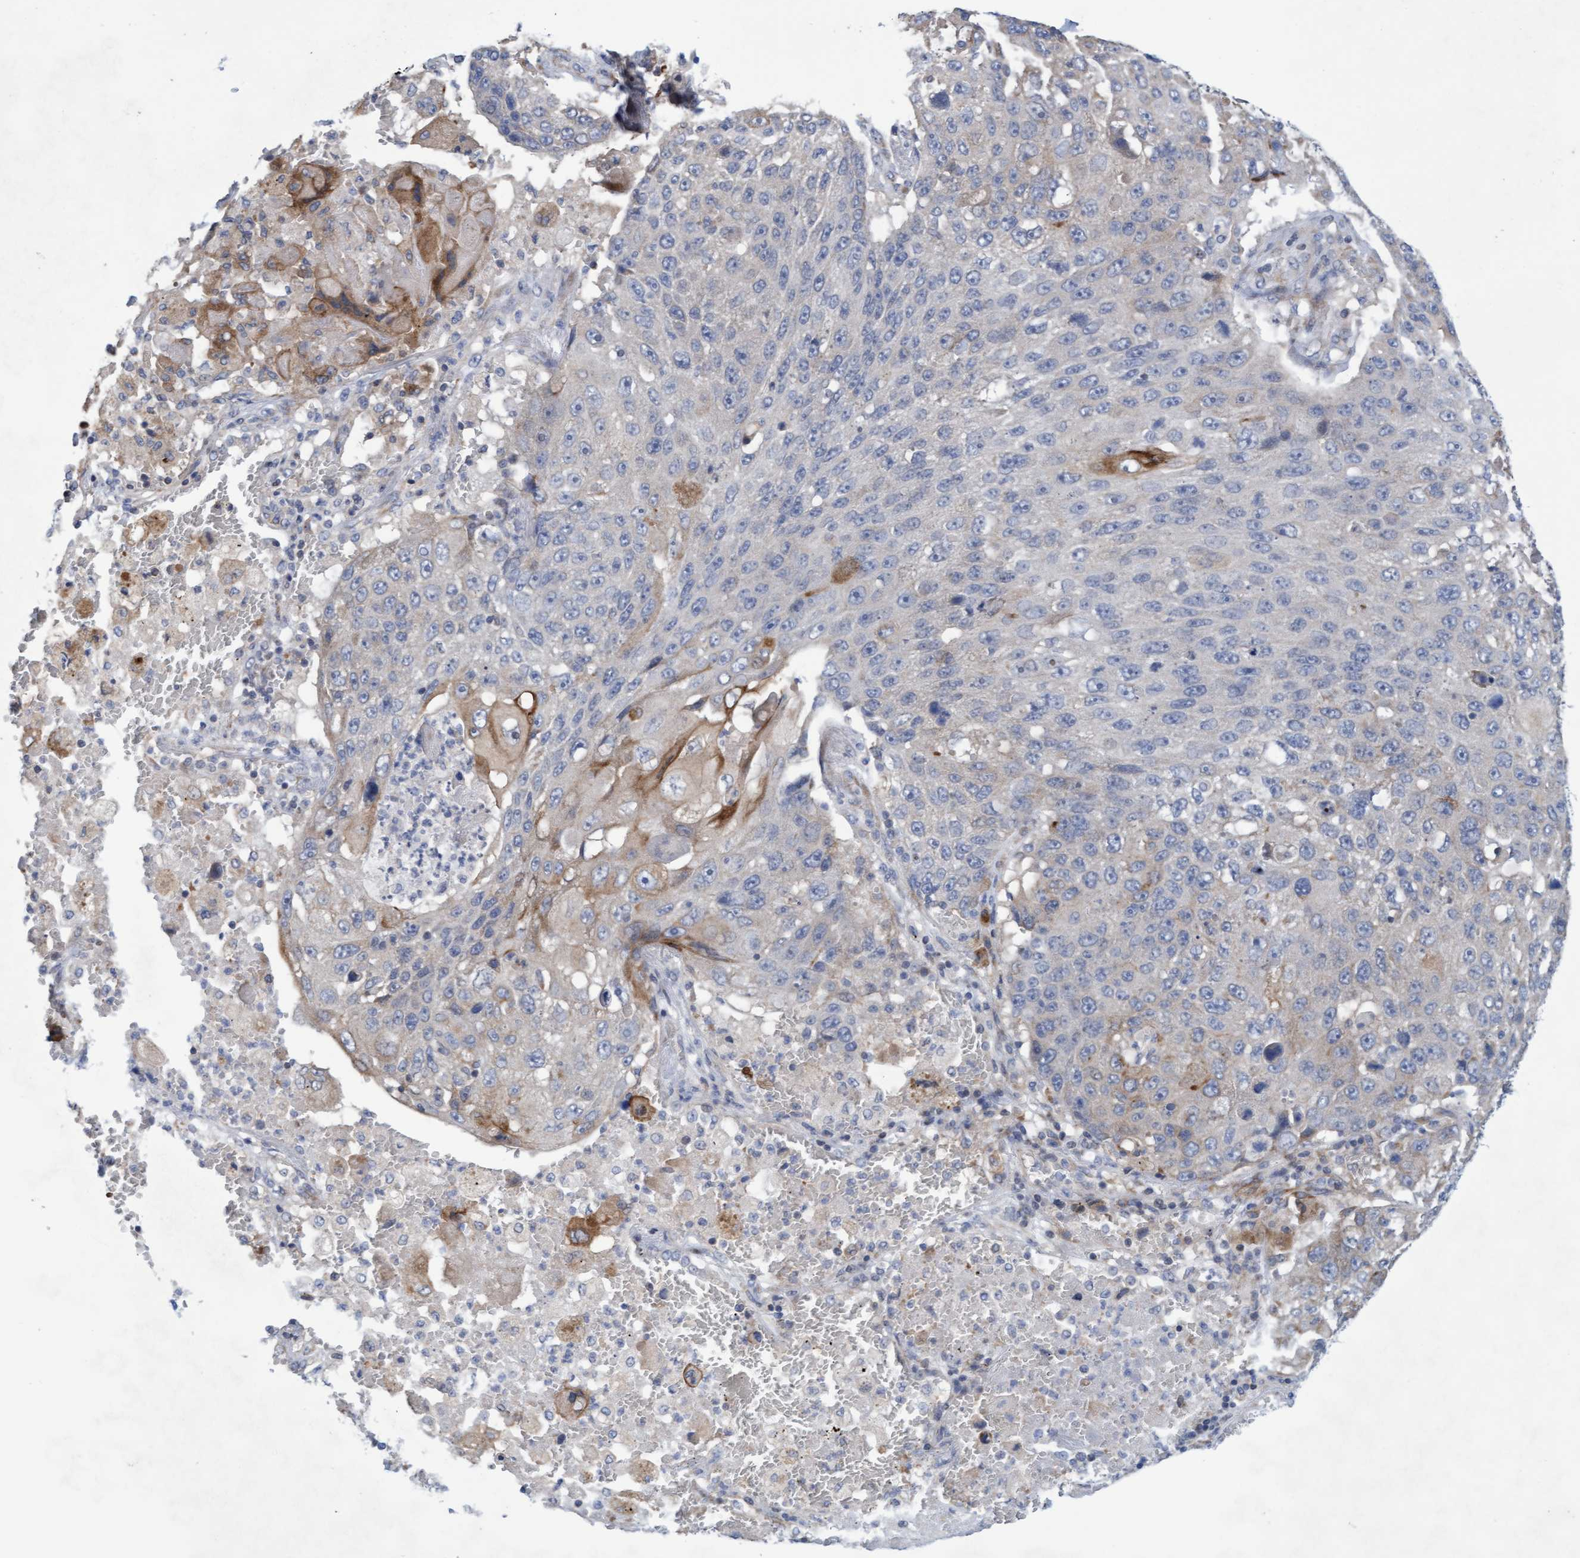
{"staining": {"intensity": "weak", "quantity": "<25%", "location": "cytoplasmic/membranous"}, "tissue": "lung cancer", "cell_type": "Tumor cells", "image_type": "cancer", "snomed": [{"axis": "morphology", "description": "Squamous cell carcinoma, NOS"}, {"axis": "topography", "description": "Lung"}], "caption": "DAB immunohistochemical staining of human lung cancer (squamous cell carcinoma) demonstrates no significant expression in tumor cells. (Stains: DAB (3,3'-diaminobenzidine) IHC with hematoxylin counter stain, Microscopy: brightfield microscopy at high magnification).", "gene": "SLC28A3", "patient": {"sex": "male", "age": 61}}